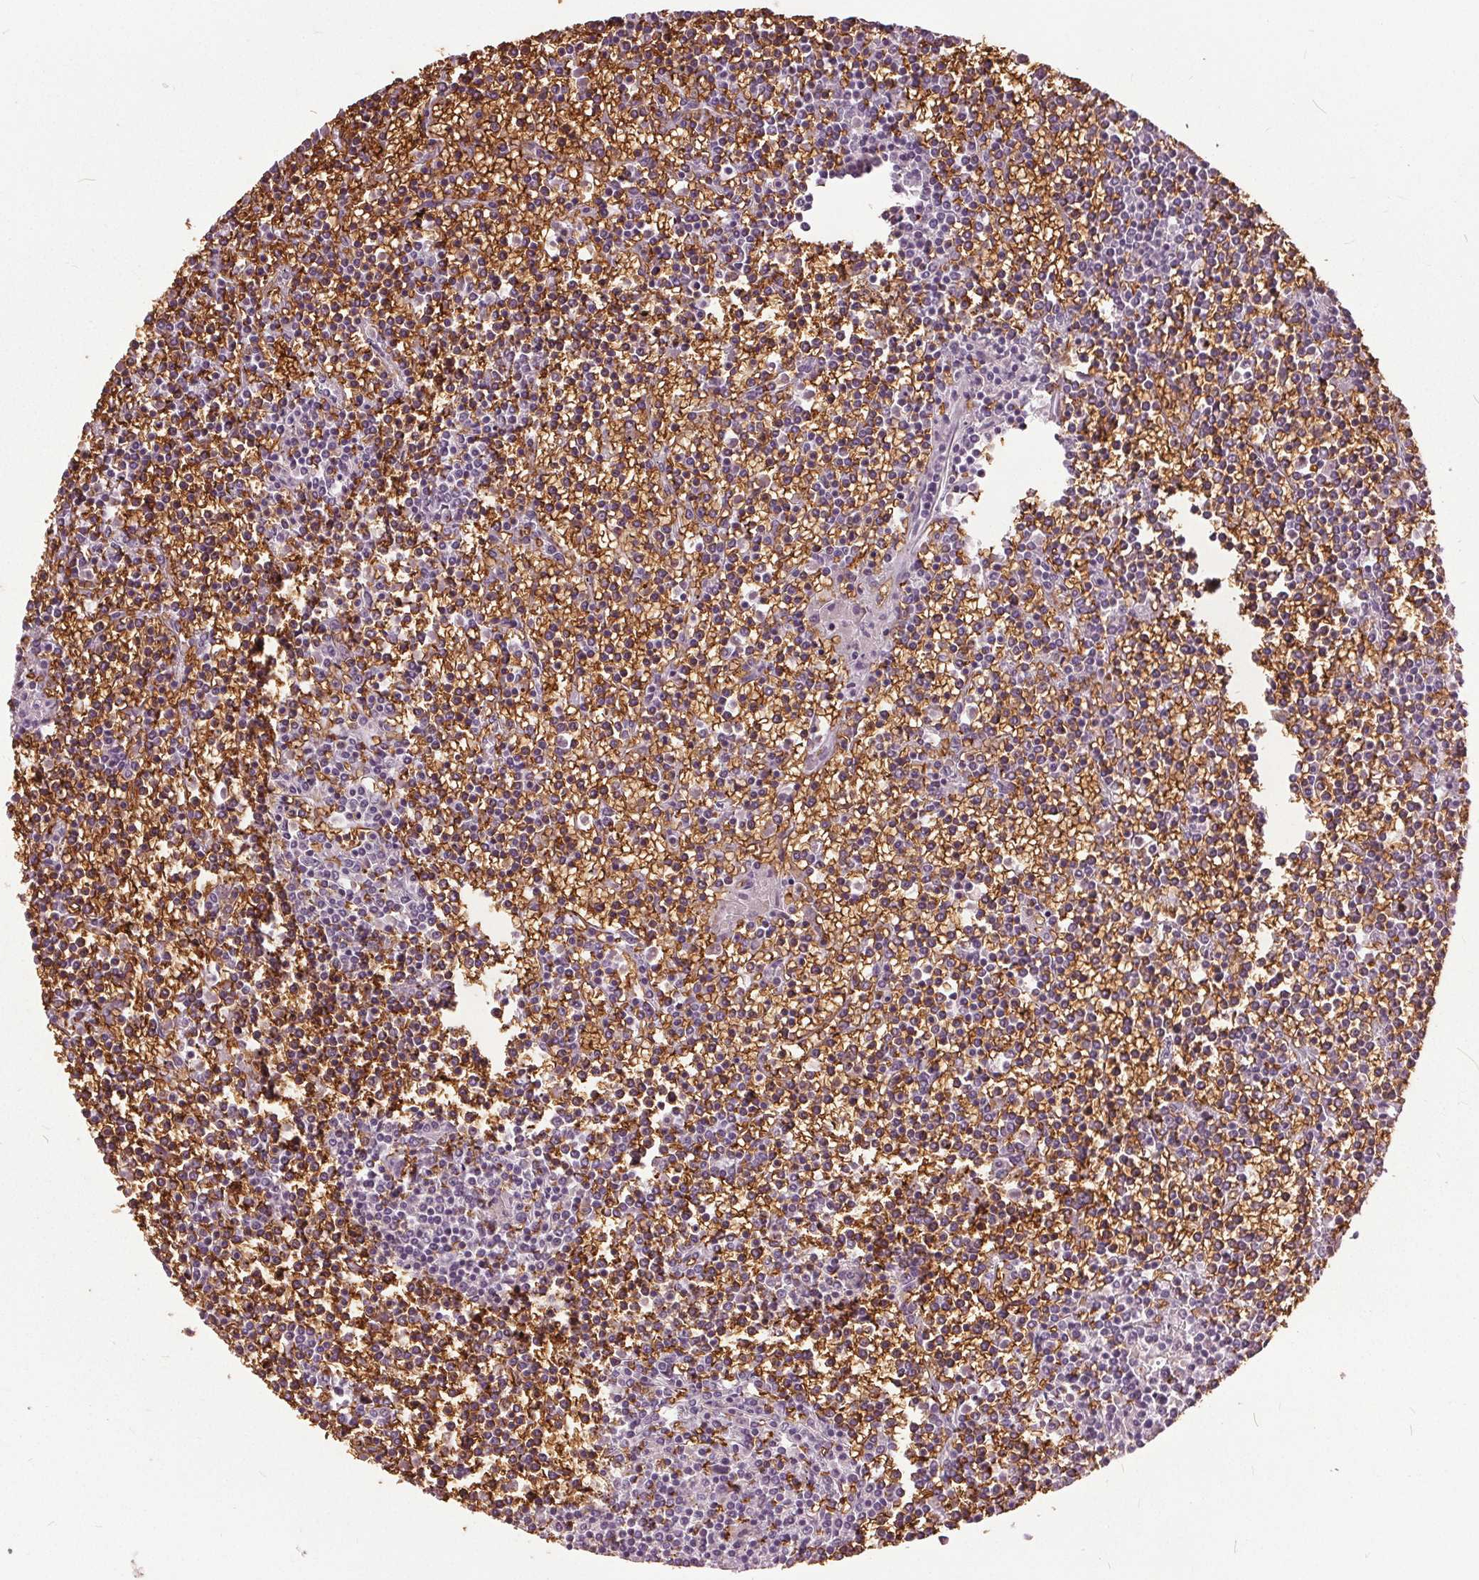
{"staining": {"intensity": "negative", "quantity": "none", "location": "none"}, "tissue": "lymphoma", "cell_type": "Tumor cells", "image_type": "cancer", "snomed": [{"axis": "morphology", "description": "Malignant lymphoma, non-Hodgkin's type, Low grade"}, {"axis": "topography", "description": "Spleen"}], "caption": "This is an immunohistochemistry (IHC) histopathology image of malignant lymphoma, non-Hodgkin's type (low-grade). There is no expression in tumor cells.", "gene": "SLC4A1", "patient": {"sex": "female", "age": 19}}